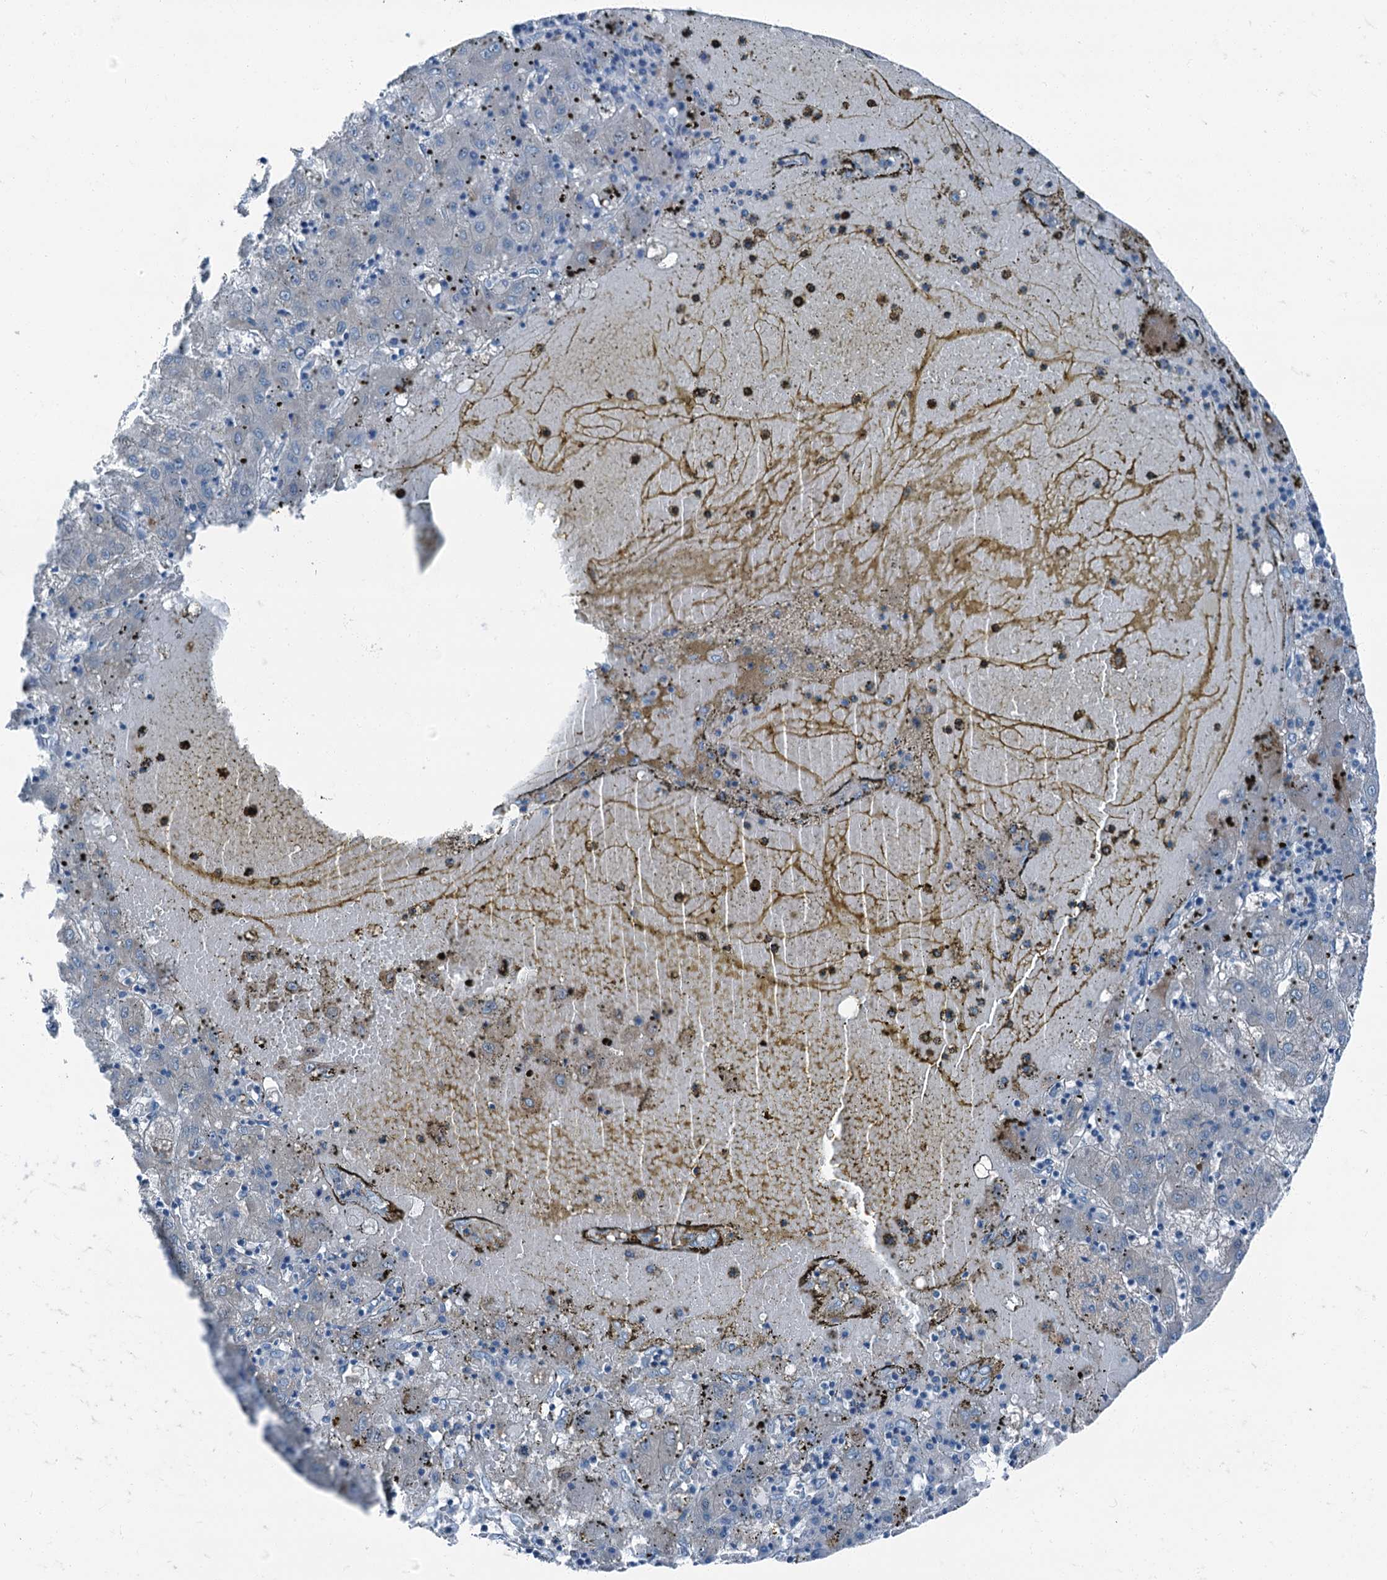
{"staining": {"intensity": "weak", "quantity": "<25%", "location": "cytoplasmic/membranous"}, "tissue": "liver cancer", "cell_type": "Tumor cells", "image_type": "cancer", "snomed": [{"axis": "morphology", "description": "Carcinoma, Hepatocellular, NOS"}, {"axis": "topography", "description": "Liver"}], "caption": "Immunohistochemical staining of liver cancer (hepatocellular carcinoma) reveals no significant staining in tumor cells. Brightfield microscopy of IHC stained with DAB (brown) and hematoxylin (blue), captured at high magnification.", "gene": "AXL", "patient": {"sex": "male", "age": 72}}